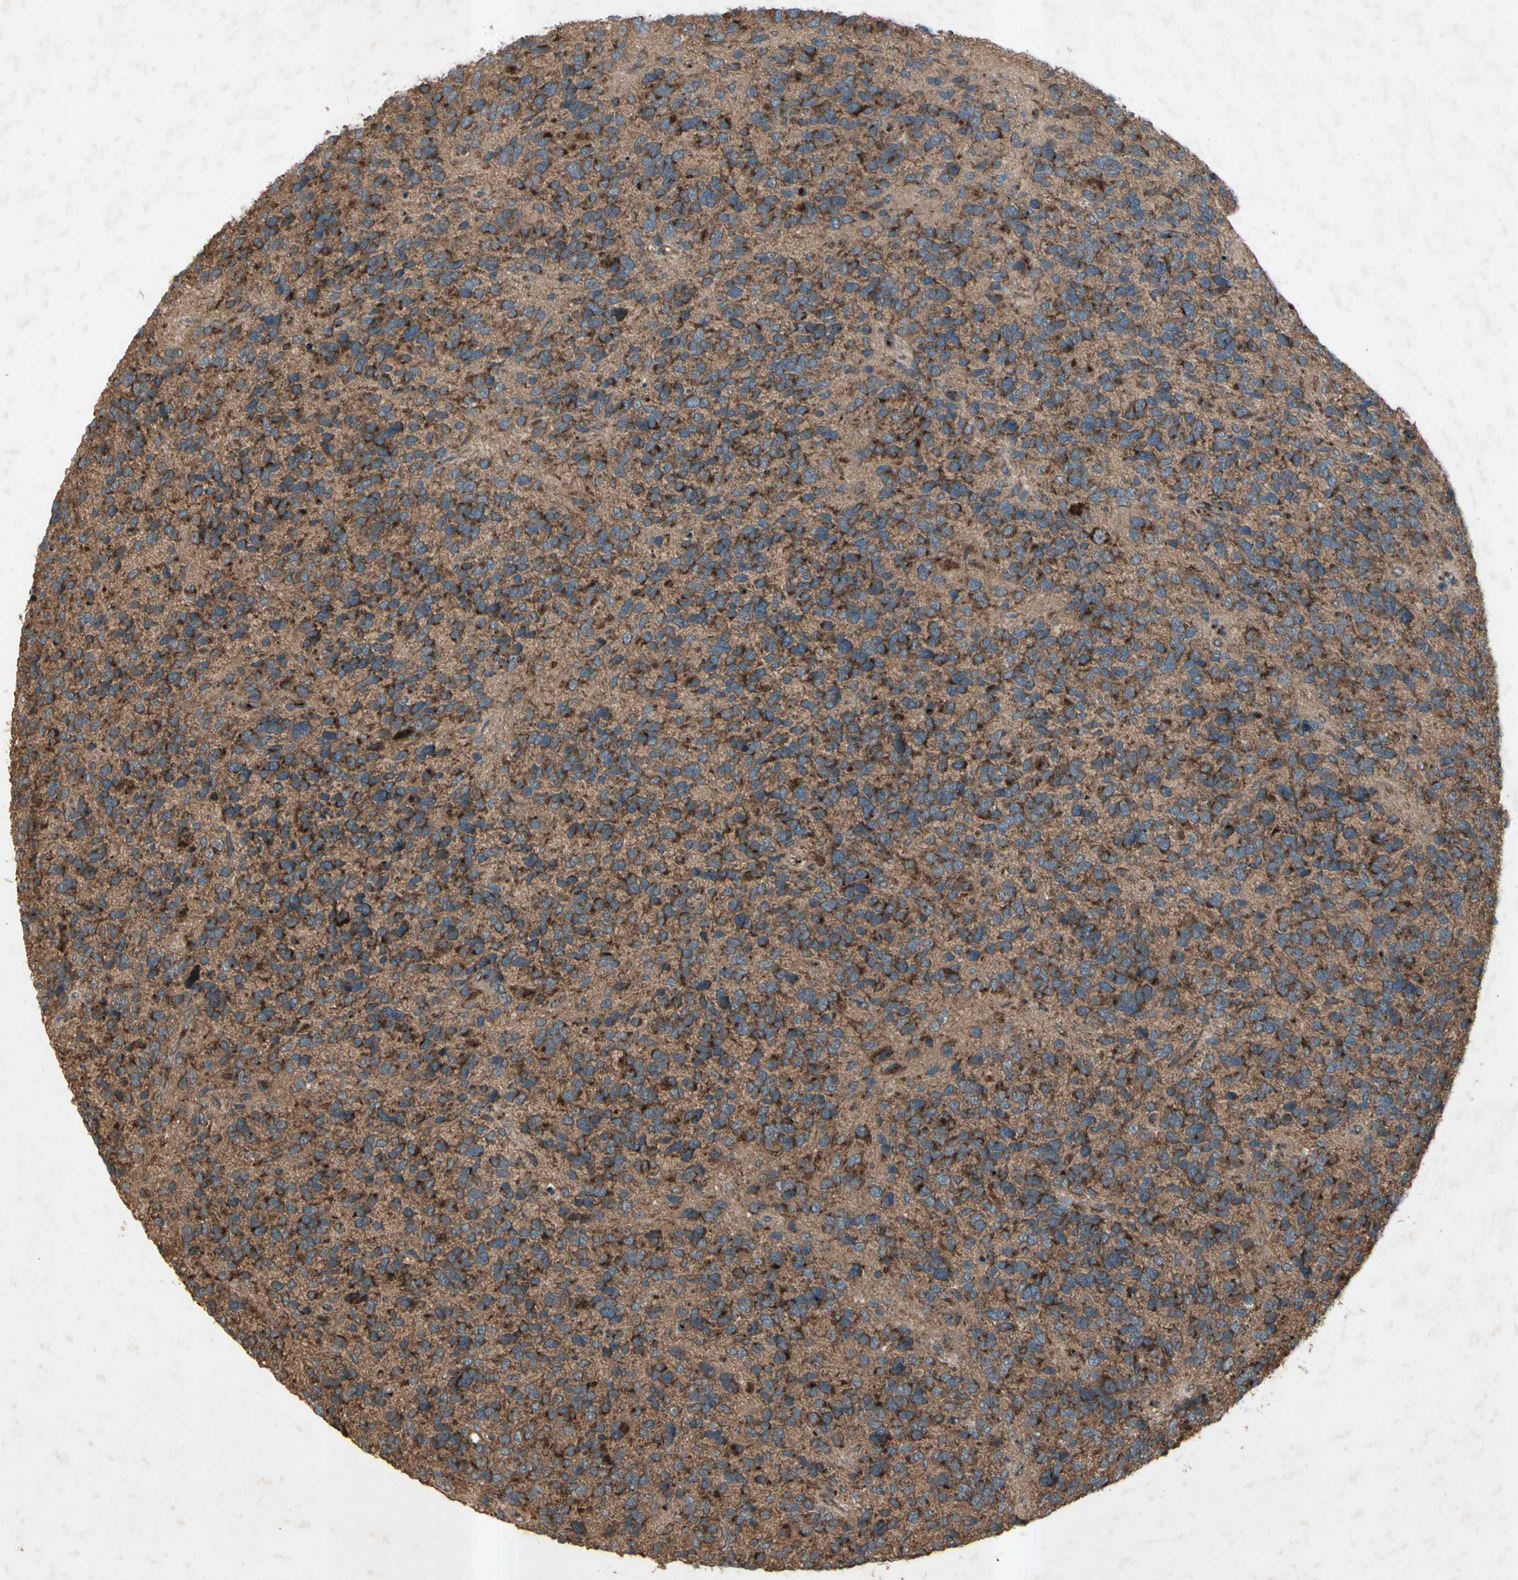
{"staining": {"intensity": "strong", "quantity": ">75%", "location": "cytoplasmic/membranous"}, "tissue": "glioma", "cell_type": "Tumor cells", "image_type": "cancer", "snomed": [{"axis": "morphology", "description": "Glioma, malignant, High grade"}, {"axis": "topography", "description": "Brain"}], "caption": "Protein expression analysis of malignant glioma (high-grade) shows strong cytoplasmic/membranous expression in about >75% of tumor cells.", "gene": "AP1G1", "patient": {"sex": "female", "age": 58}}